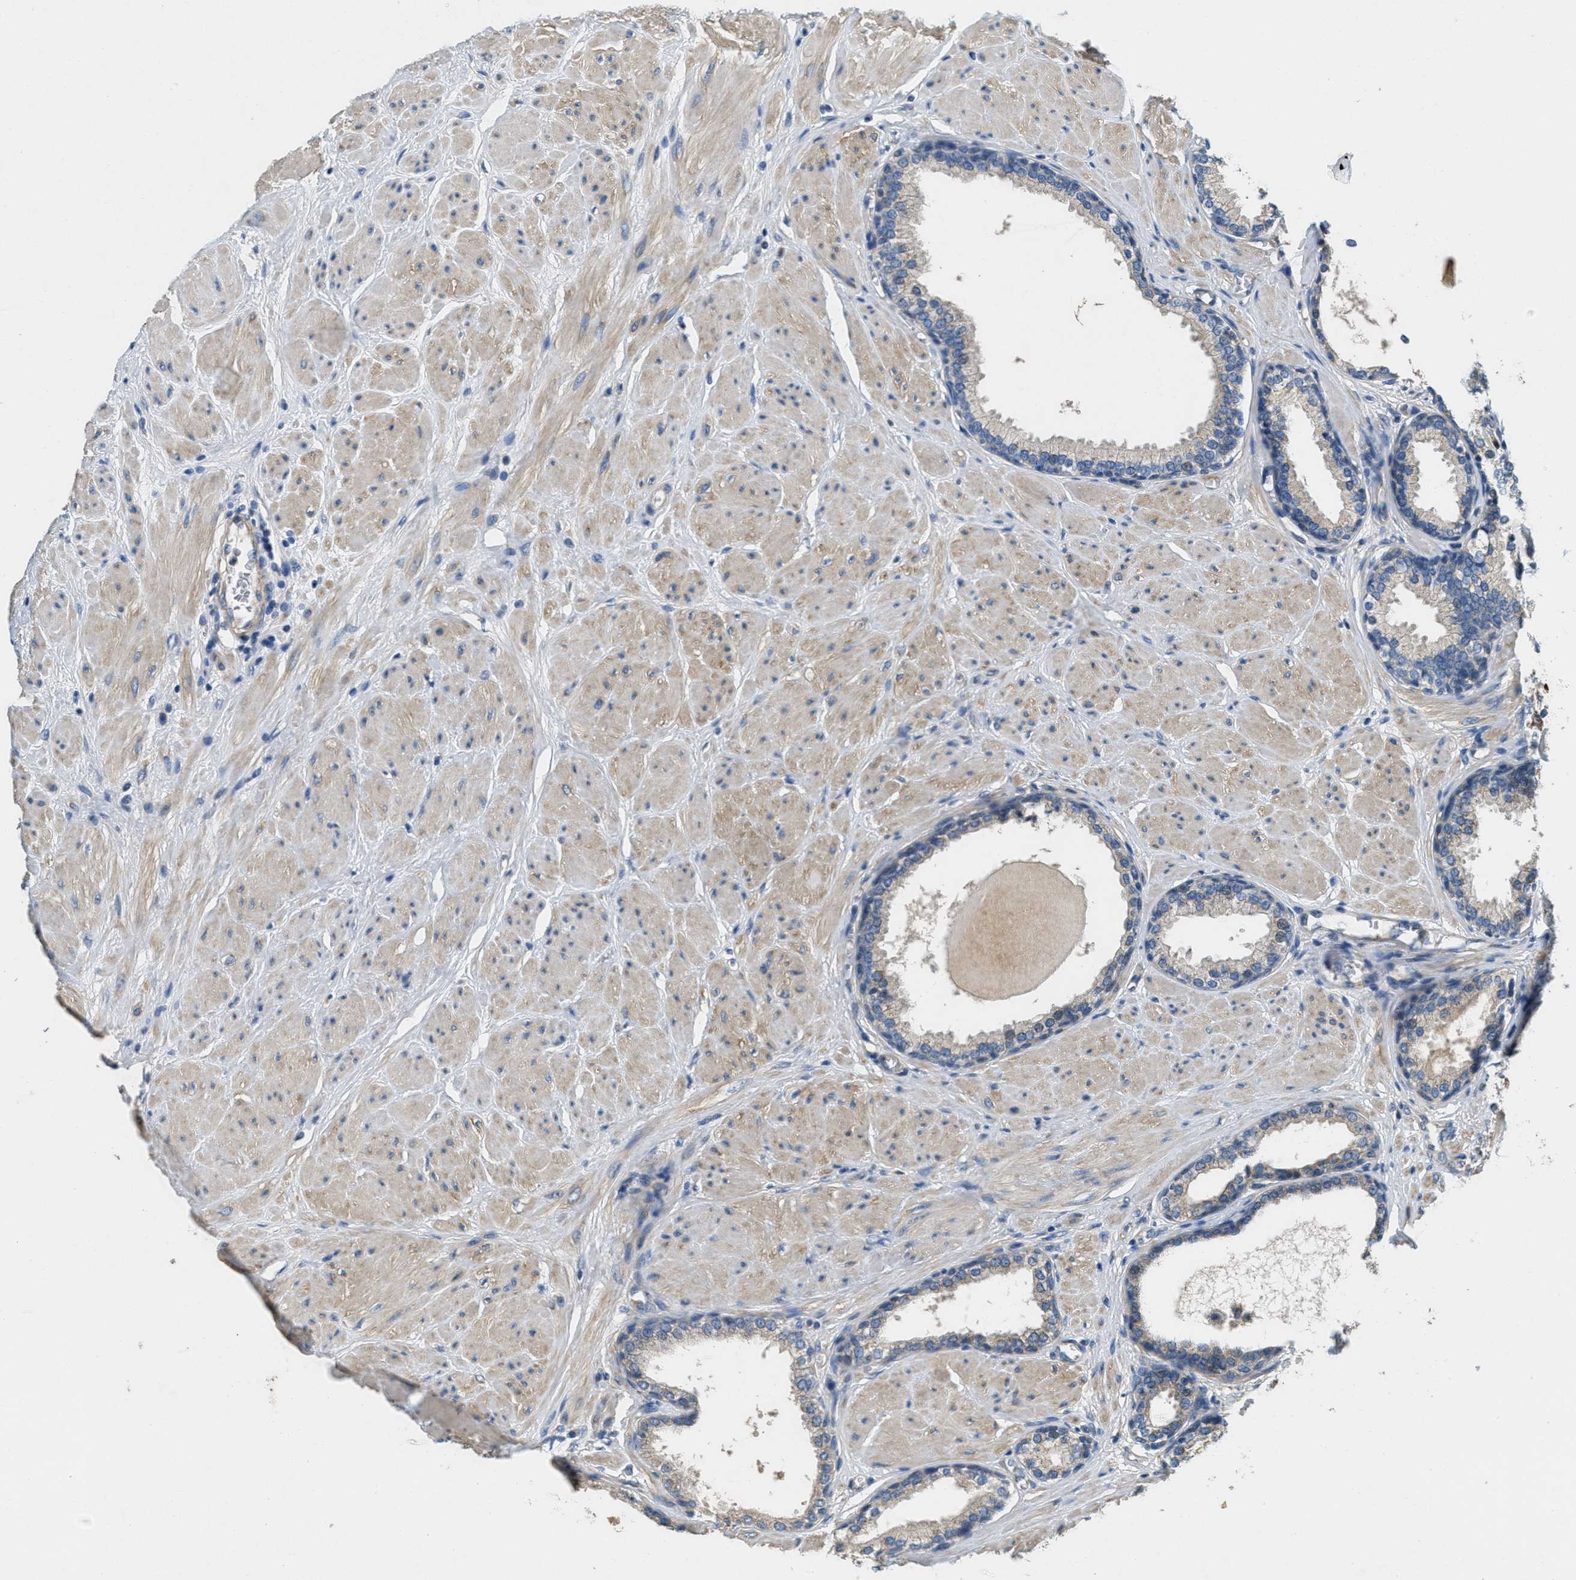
{"staining": {"intensity": "weak", "quantity": "25%-75%", "location": "cytoplasmic/membranous"}, "tissue": "prostate", "cell_type": "Glandular cells", "image_type": "normal", "snomed": [{"axis": "morphology", "description": "Normal tissue, NOS"}, {"axis": "topography", "description": "Prostate"}], "caption": "Unremarkable prostate demonstrates weak cytoplasmic/membranous positivity in about 25%-75% of glandular cells The protein is shown in brown color, while the nuclei are stained blue..", "gene": "TOMM70", "patient": {"sex": "male", "age": 51}}